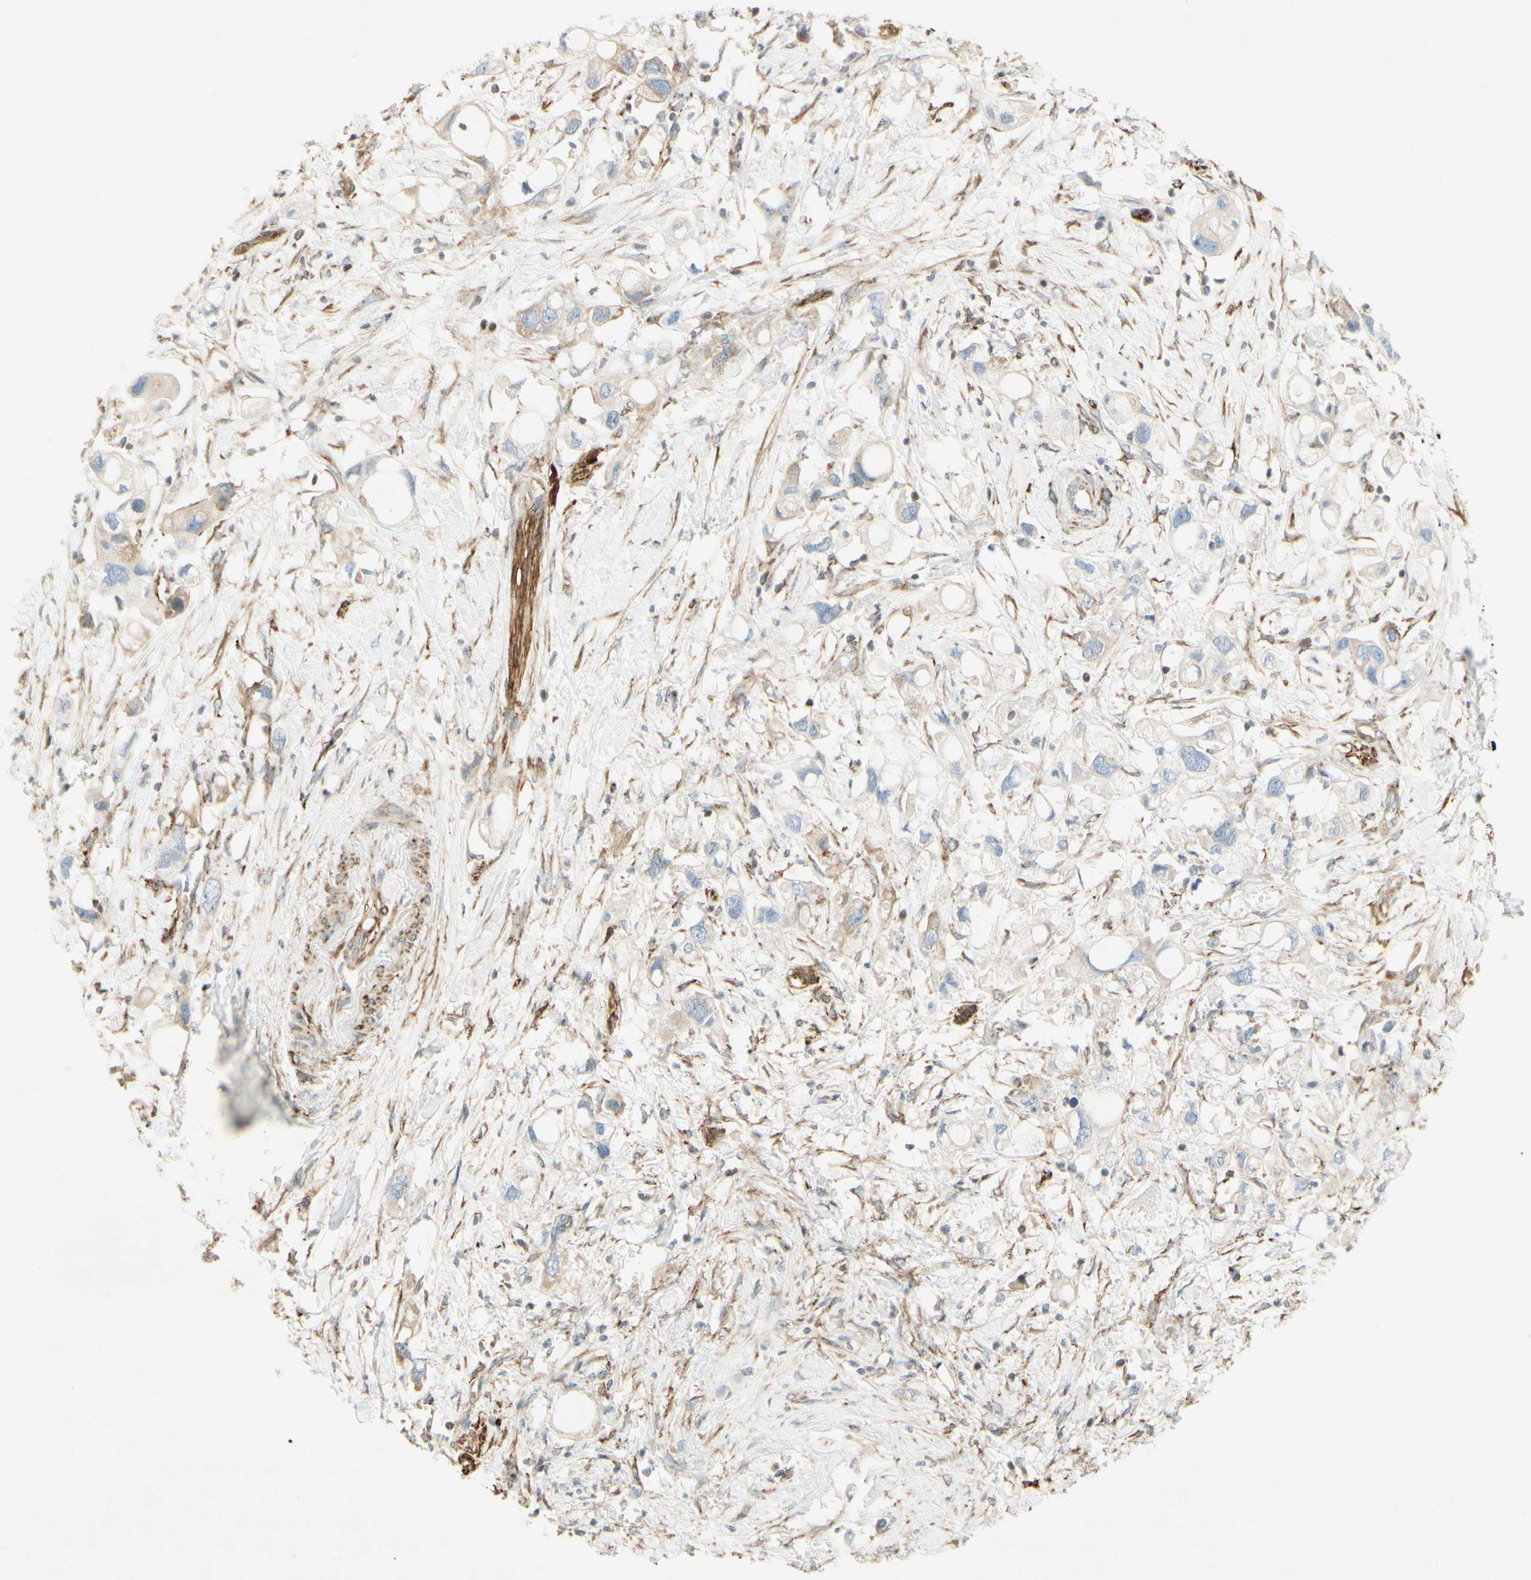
{"staining": {"intensity": "weak", "quantity": "25%-75%", "location": "cytoplasmic/membranous"}, "tissue": "pancreatic cancer", "cell_type": "Tumor cells", "image_type": "cancer", "snomed": [{"axis": "morphology", "description": "Adenocarcinoma, NOS"}, {"axis": "topography", "description": "Pancreas"}], "caption": "High-power microscopy captured an immunohistochemistry (IHC) image of adenocarcinoma (pancreatic), revealing weak cytoplasmic/membranous staining in about 25%-75% of tumor cells.", "gene": "MAP1B", "patient": {"sex": "female", "age": 56}}